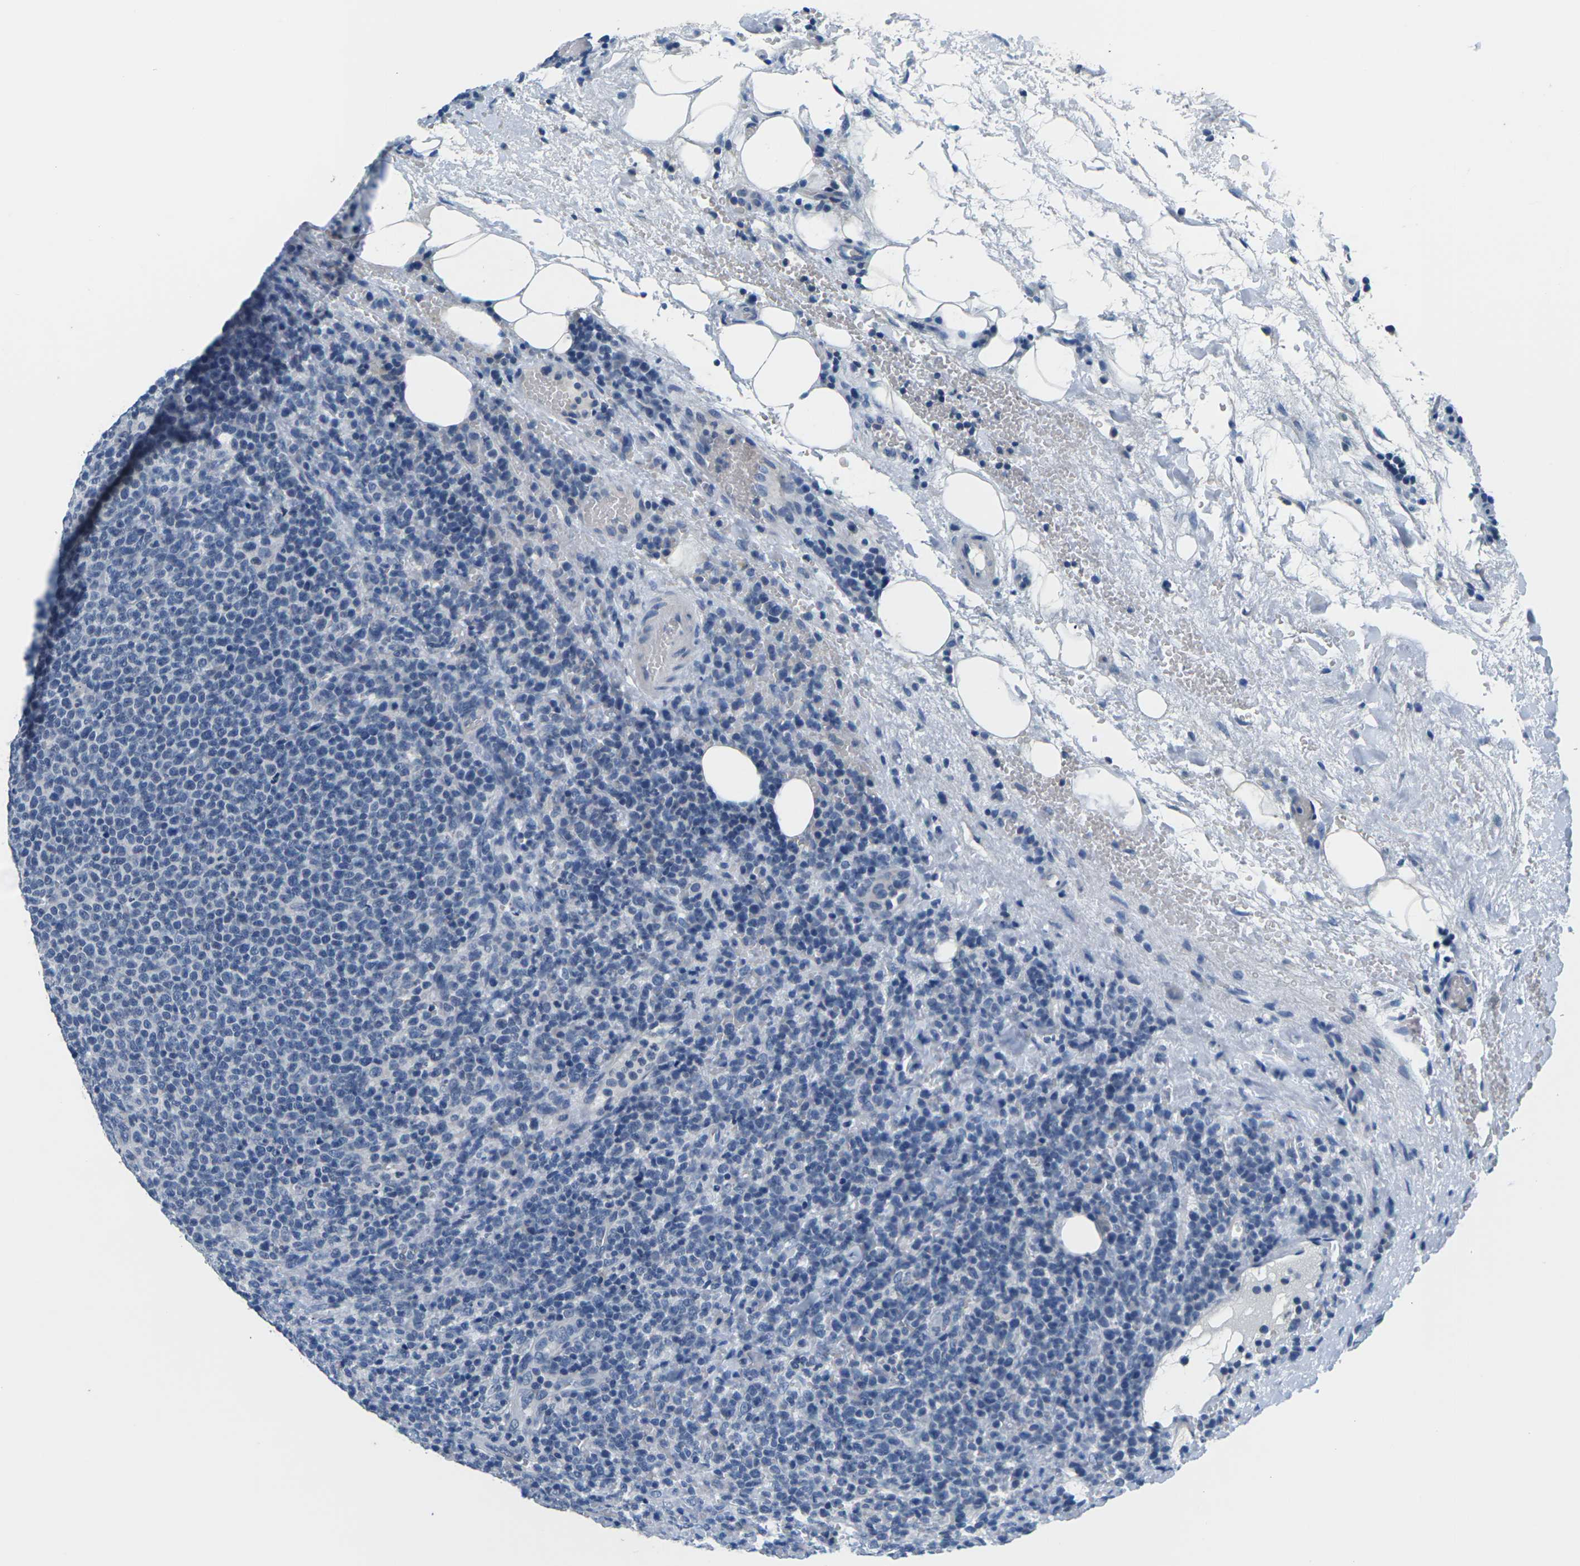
{"staining": {"intensity": "negative", "quantity": "none", "location": "none"}, "tissue": "lymphoma", "cell_type": "Tumor cells", "image_type": "cancer", "snomed": [{"axis": "morphology", "description": "Malignant lymphoma, non-Hodgkin's type, High grade"}, {"axis": "topography", "description": "Lymph node"}], "caption": "Tumor cells show no significant protein positivity in malignant lymphoma, non-Hodgkin's type (high-grade).", "gene": "UMOD", "patient": {"sex": "male", "age": 61}}